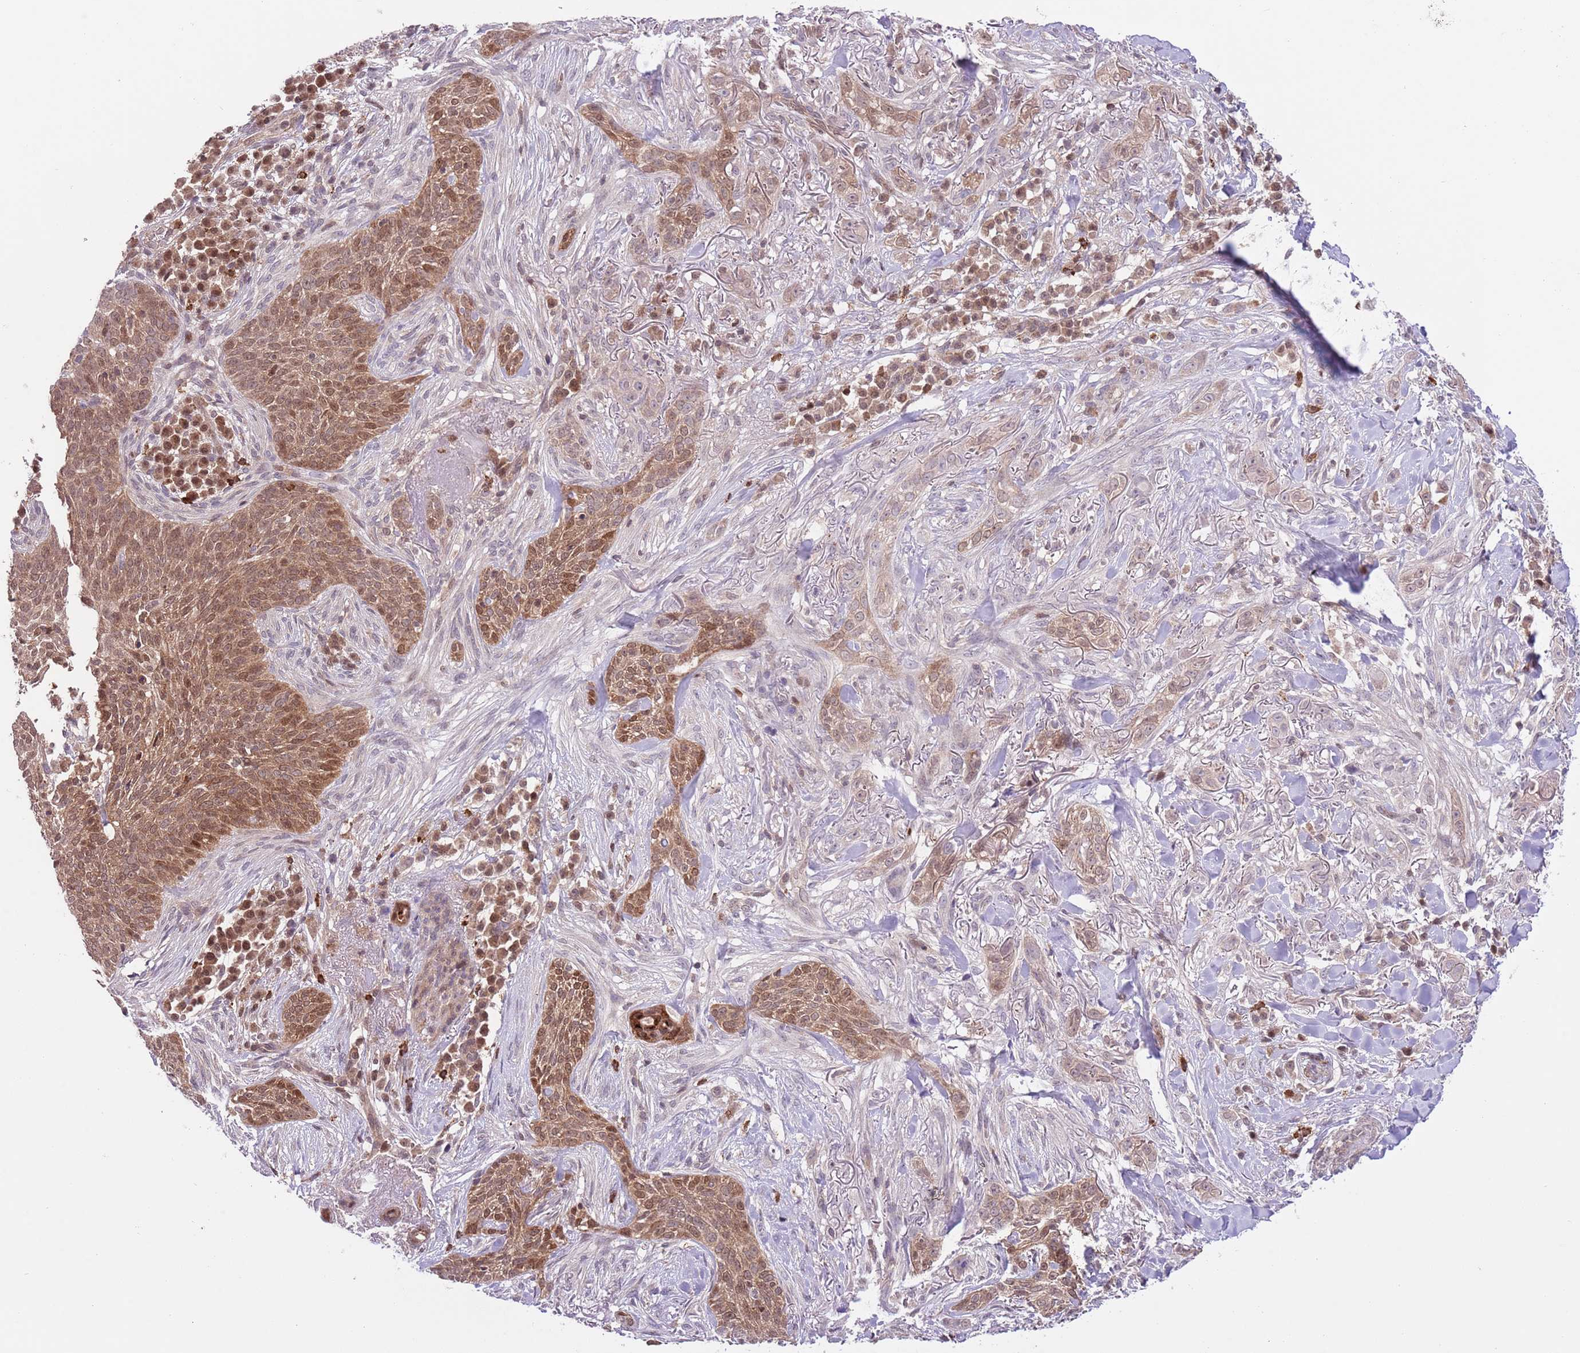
{"staining": {"intensity": "moderate", "quantity": ">75%", "location": "cytoplasmic/membranous,nuclear"}, "tissue": "skin cancer", "cell_type": "Tumor cells", "image_type": "cancer", "snomed": [{"axis": "morphology", "description": "Basal cell carcinoma"}, {"axis": "topography", "description": "Skin"}], "caption": "A high-resolution micrograph shows immunohistochemistry staining of skin cancer, which displays moderate cytoplasmic/membranous and nuclear positivity in approximately >75% of tumor cells. Using DAB (brown) and hematoxylin (blue) stains, captured at high magnification using brightfield microscopy.", "gene": "HDHD2", "patient": {"sex": "male", "age": 72}}